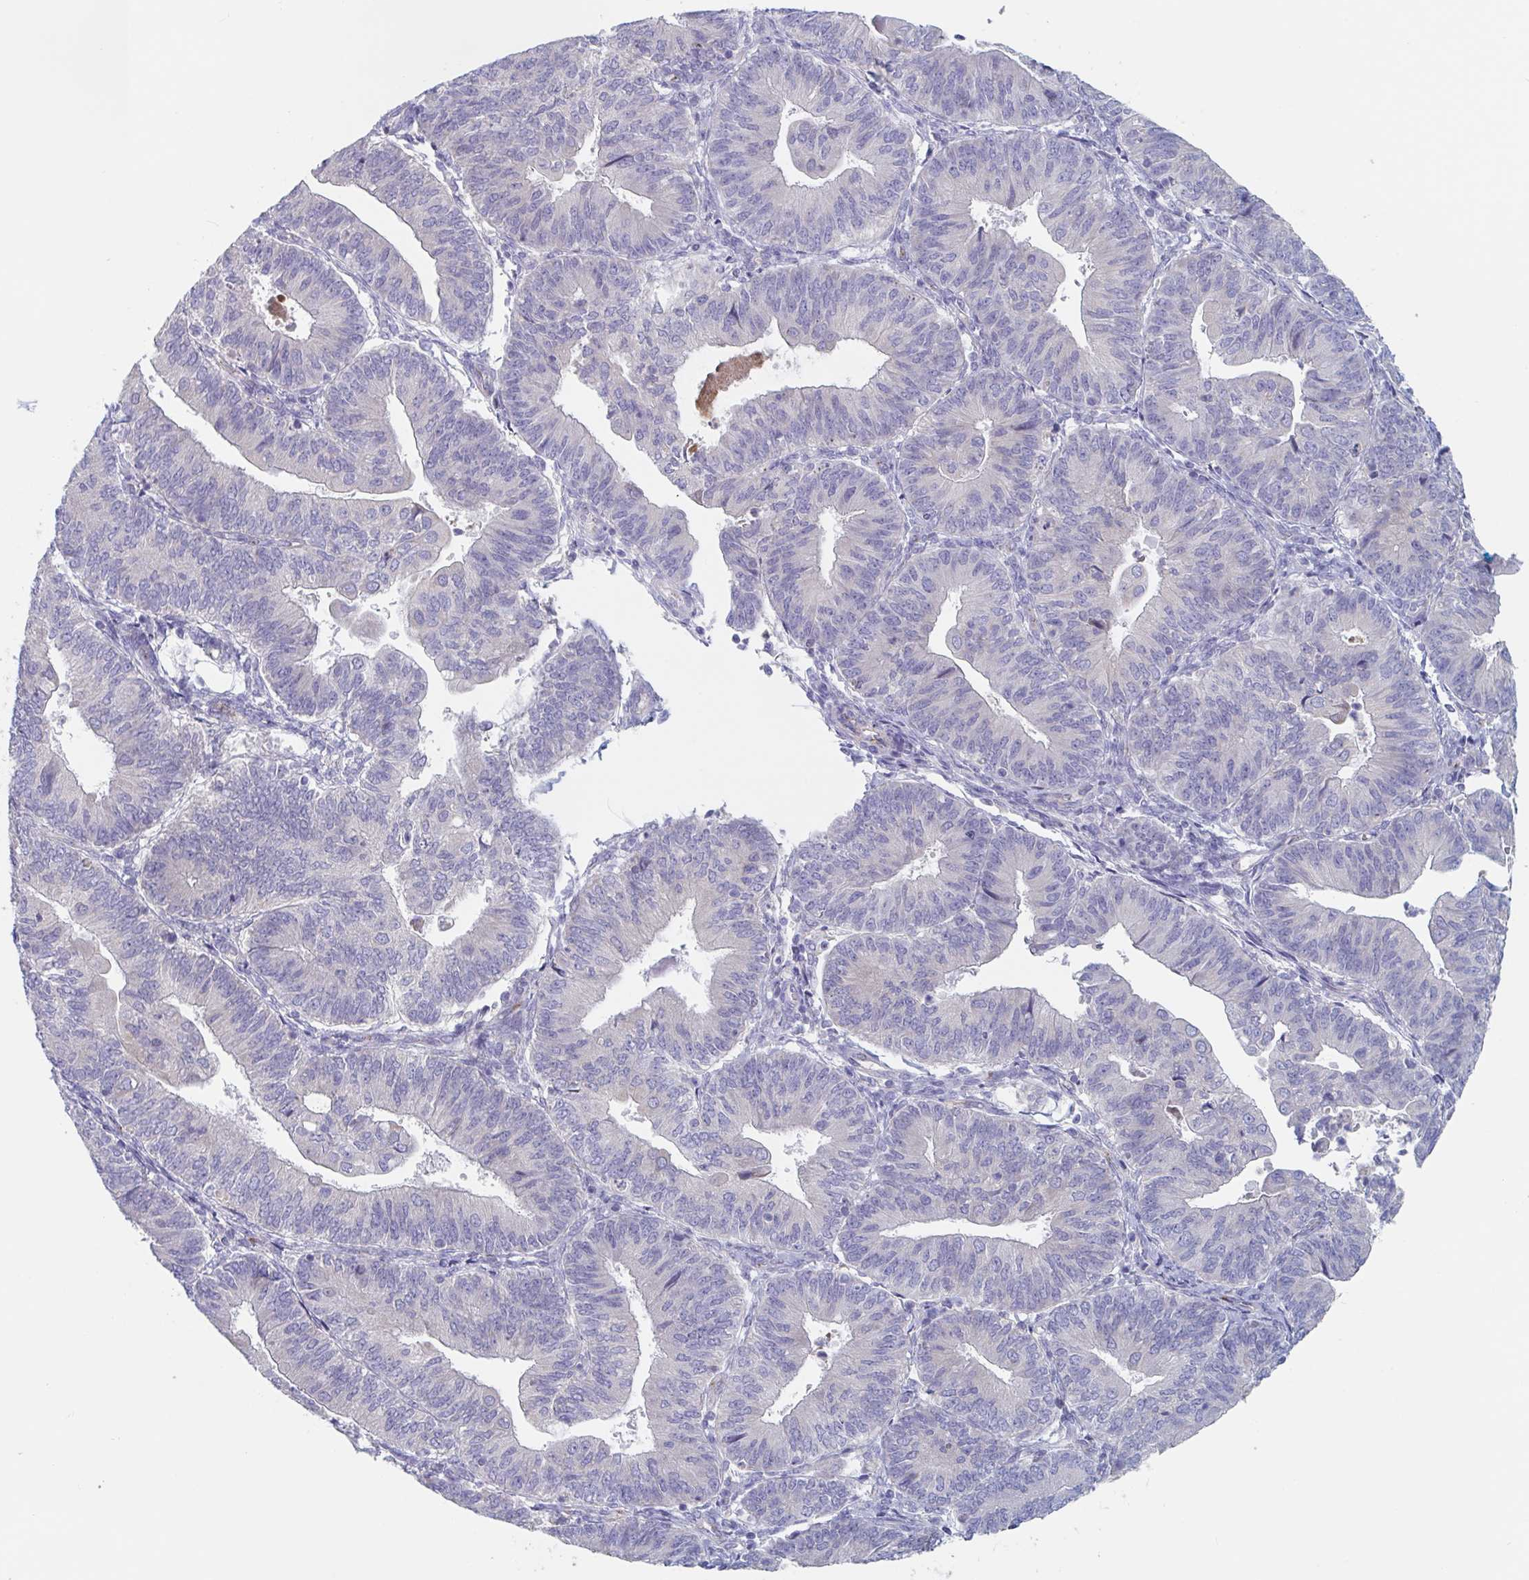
{"staining": {"intensity": "negative", "quantity": "none", "location": "none"}, "tissue": "endometrial cancer", "cell_type": "Tumor cells", "image_type": "cancer", "snomed": [{"axis": "morphology", "description": "Adenocarcinoma, NOS"}, {"axis": "topography", "description": "Endometrium"}], "caption": "IHC micrograph of neoplastic tissue: human endometrial cancer (adenocarcinoma) stained with DAB displays no significant protein expression in tumor cells.", "gene": "ABHD16A", "patient": {"sex": "female", "age": 65}}